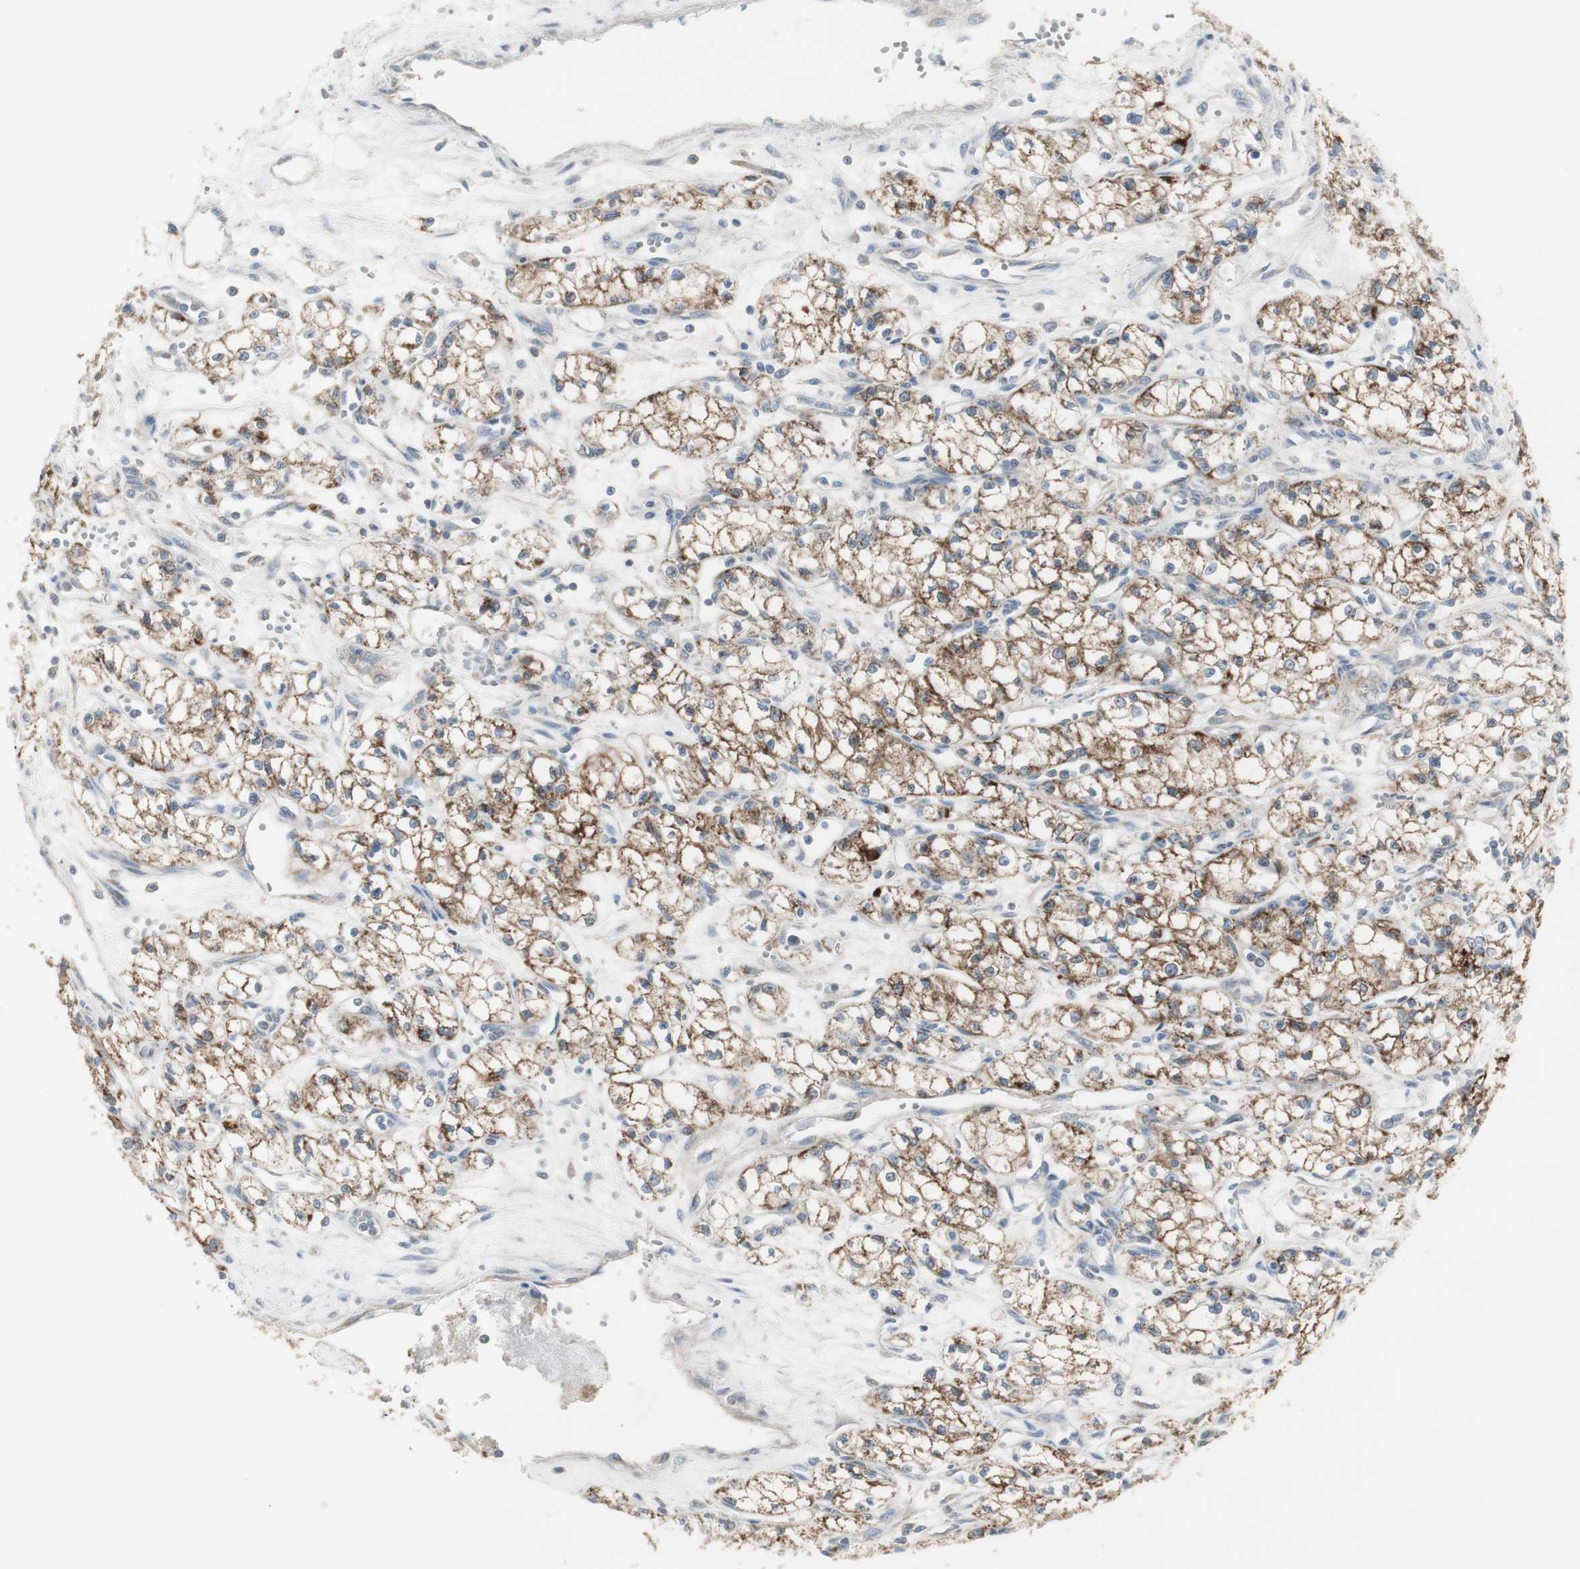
{"staining": {"intensity": "weak", "quantity": ">75%", "location": "cytoplasmic/membranous"}, "tissue": "renal cancer", "cell_type": "Tumor cells", "image_type": "cancer", "snomed": [{"axis": "morphology", "description": "Normal tissue, NOS"}, {"axis": "morphology", "description": "Adenocarcinoma, NOS"}, {"axis": "topography", "description": "Kidney"}], "caption": "Immunohistochemical staining of adenocarcinoma (renal) displays low levels of weak cytoplasmic/membranous protein staining in approximately >75% of tumor cells.", "gene": "C3orf52", "patient": {"sex": "male", "age": 59}}